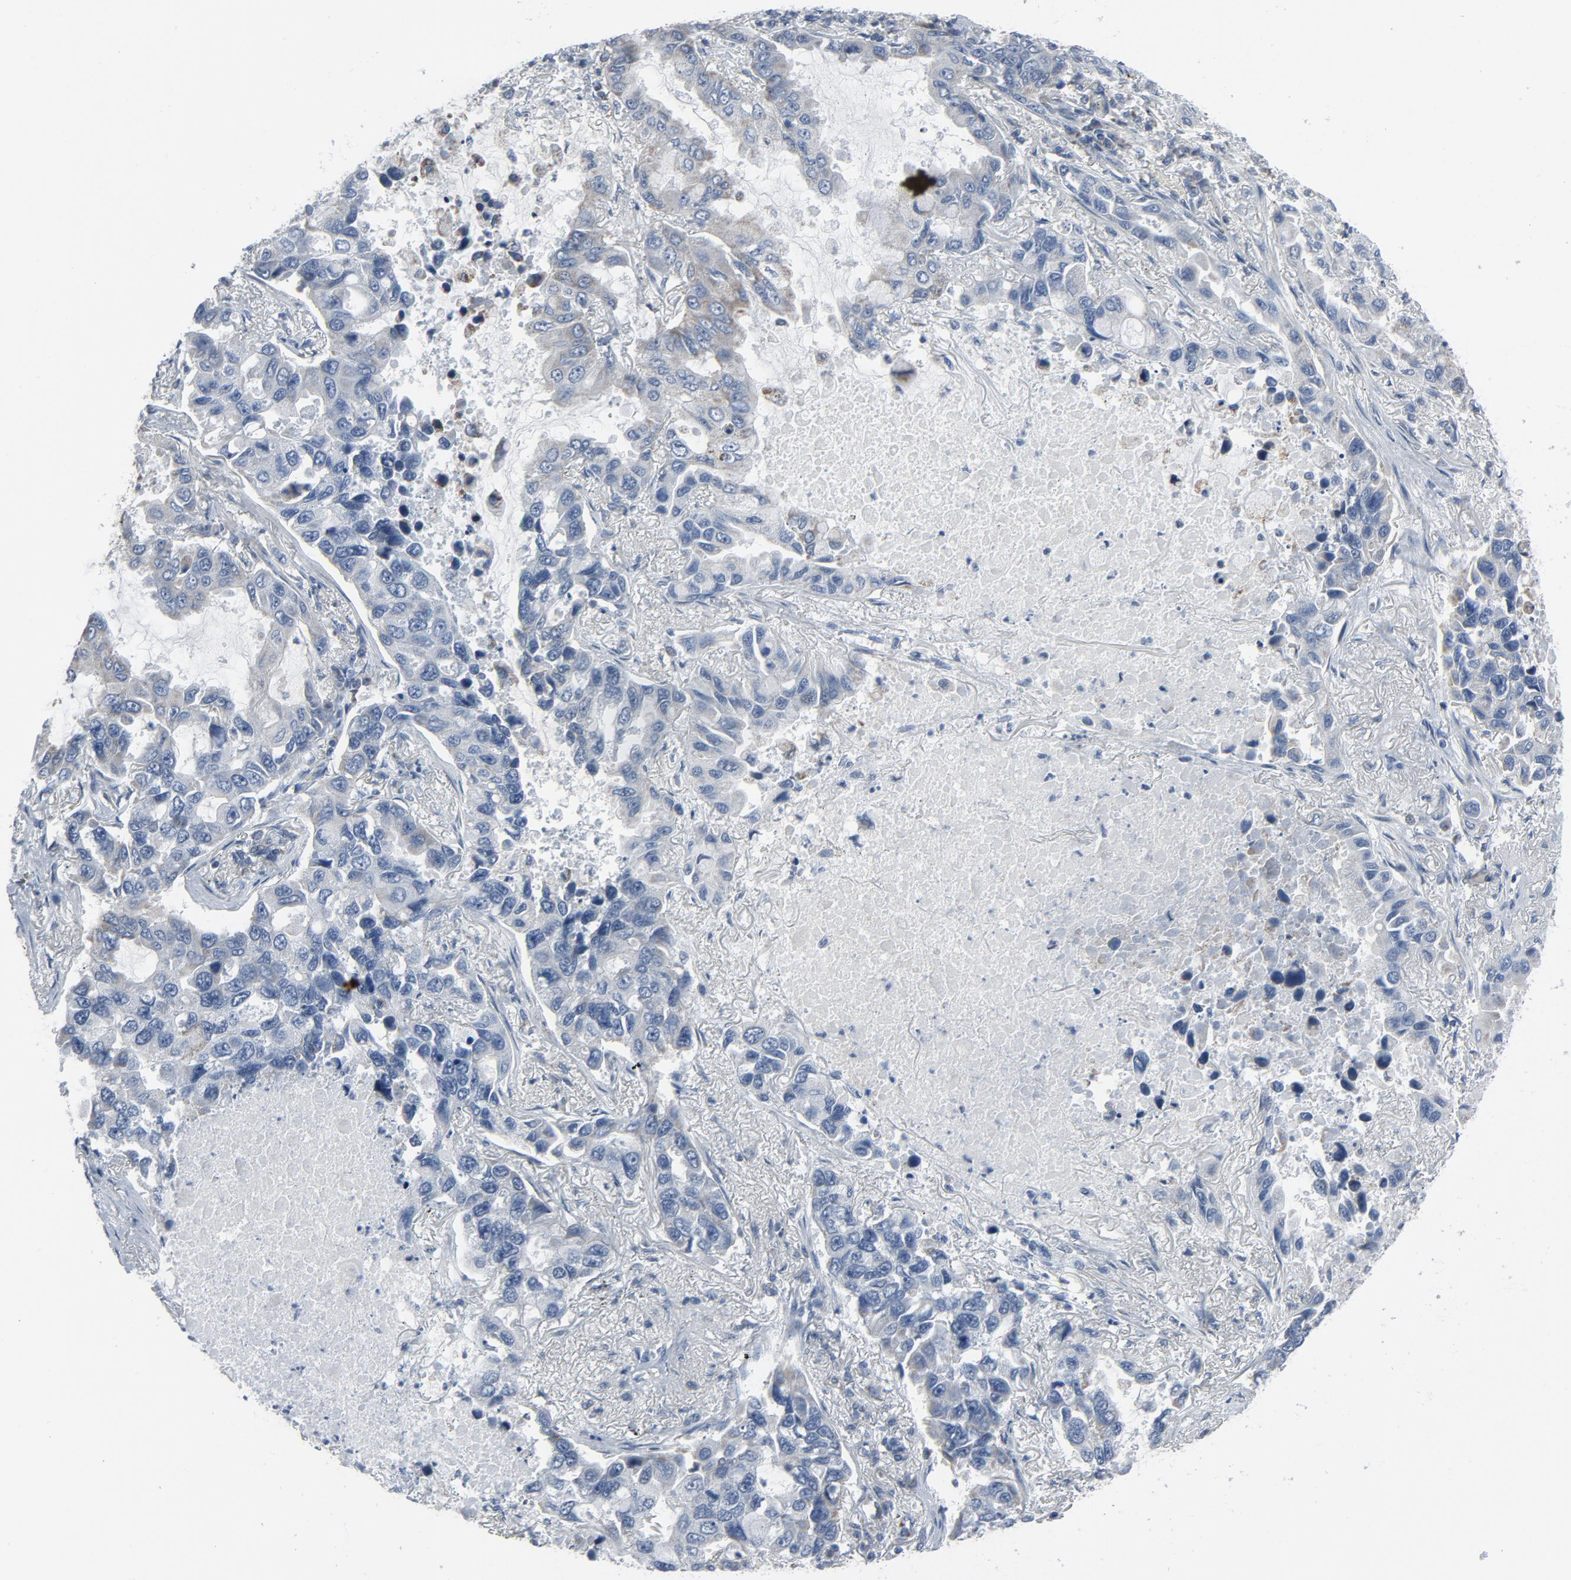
{"staining": {"intensity": "negative", "quantity": "none", "location": "none"}, "tissue": "lung cancer", "cell_type": "Tumor cells", "image_type": "cancer", "snomed": [{"axis": "morphology", "description": "Adenocarcinoma, NOS"}, {"axis": "topography", "description": "Lung"}], "caption": "Tumor cells show no significant protein expression in lung cancer.", "gene": "GPX2", "patient": {"sex": "male", "age": 64}}